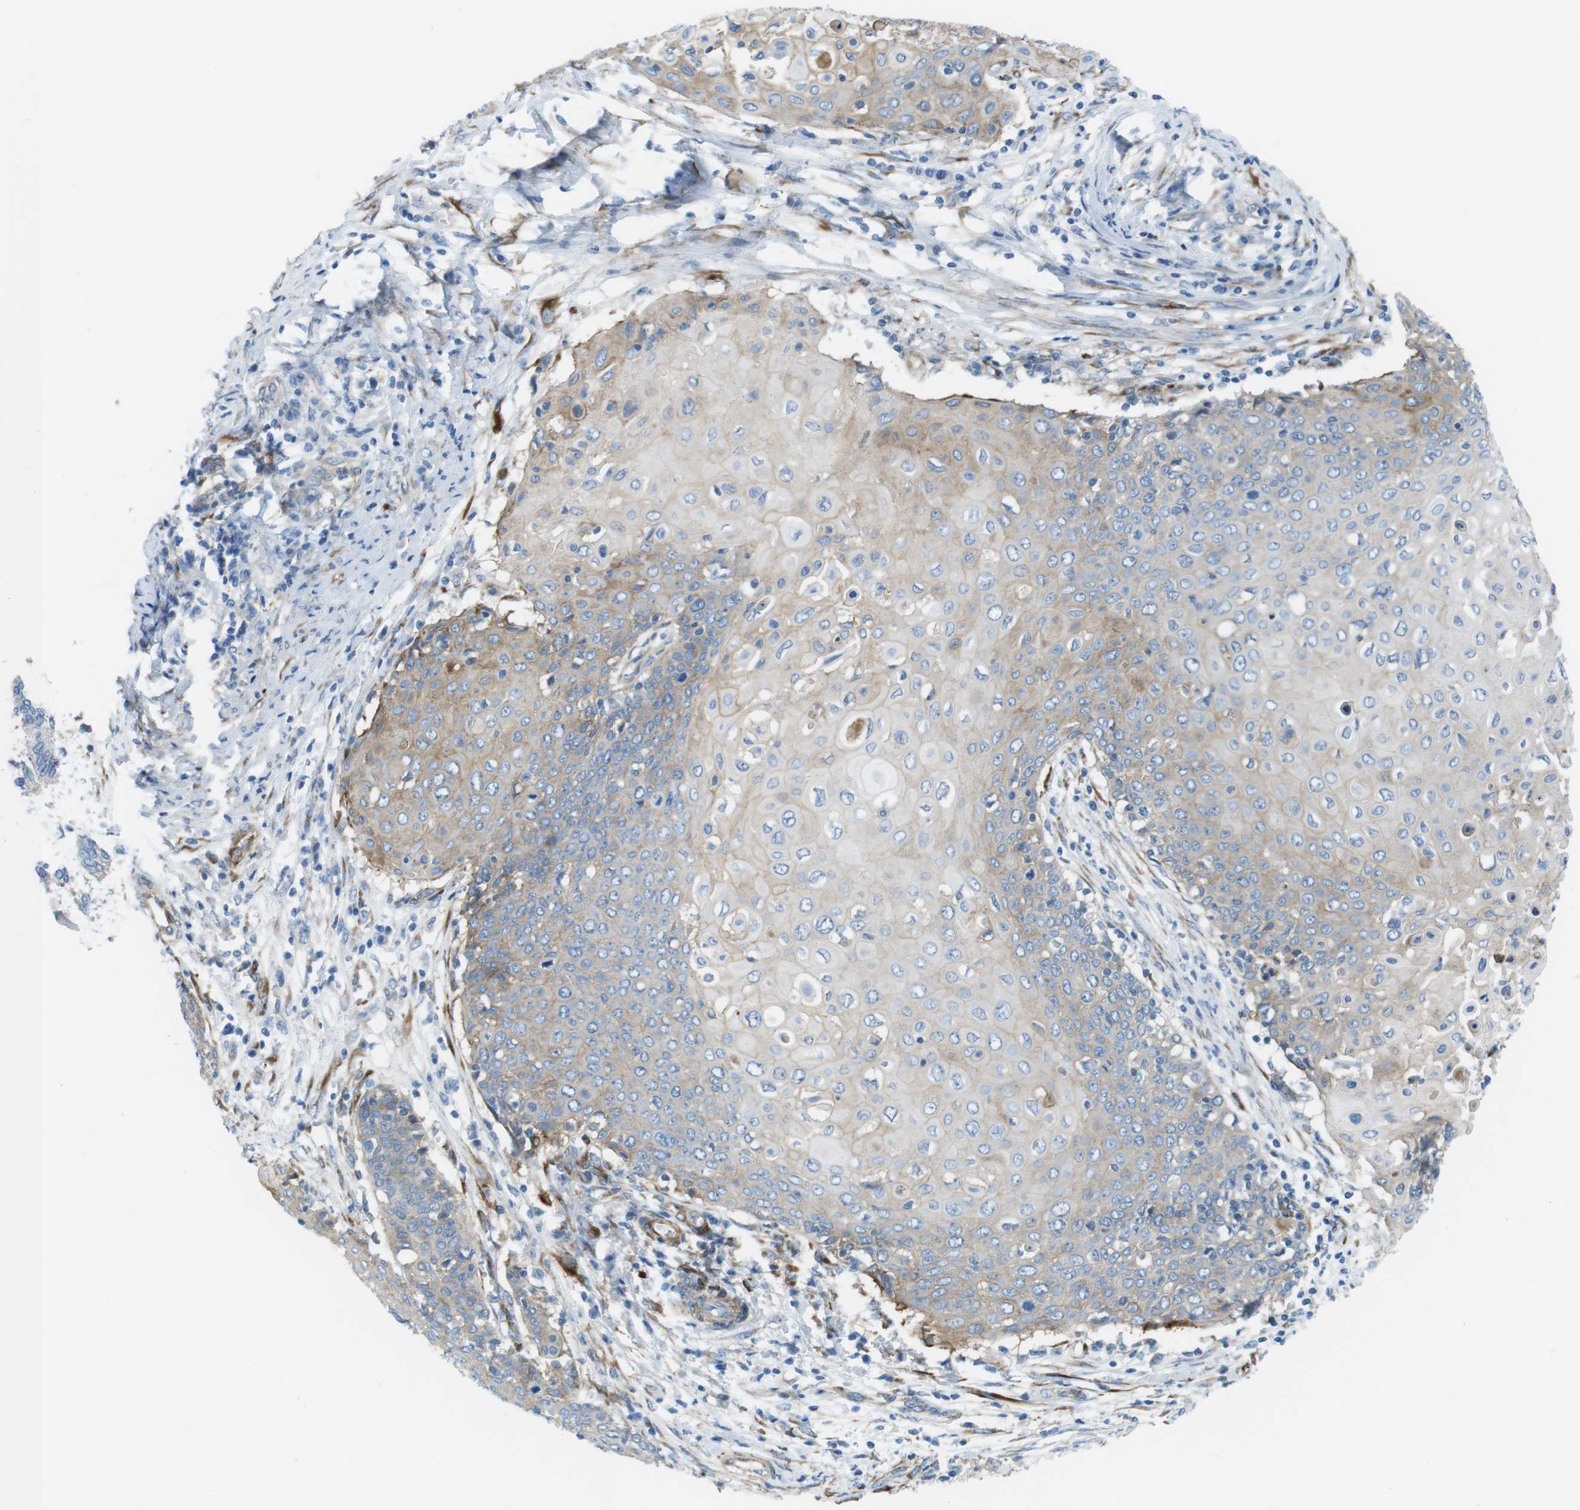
{"staining": {"intensity": "weak", "quantity": ">75%", "location": "cytoplasmic/membranous"}, "tissue": "cervical cancer", "cell_type": "Tumor cells", "image_type": "cancer", "snomed": [{"axis": "morphology", "description": "Squamous cell carcinoma, NOS"}, {"axis": "topography", "description": "Cervix"}], "caption": "Immunohistochemistry micrograph of cervical cancer (squamous cell carcinoma) stained for a protein (brown), which displays low levels of weak cytoplasmic/membranous expression in approximately >75% of tumor cells.", "gene": "EMP2", "patient": {"sex": "female", "age": 39}}